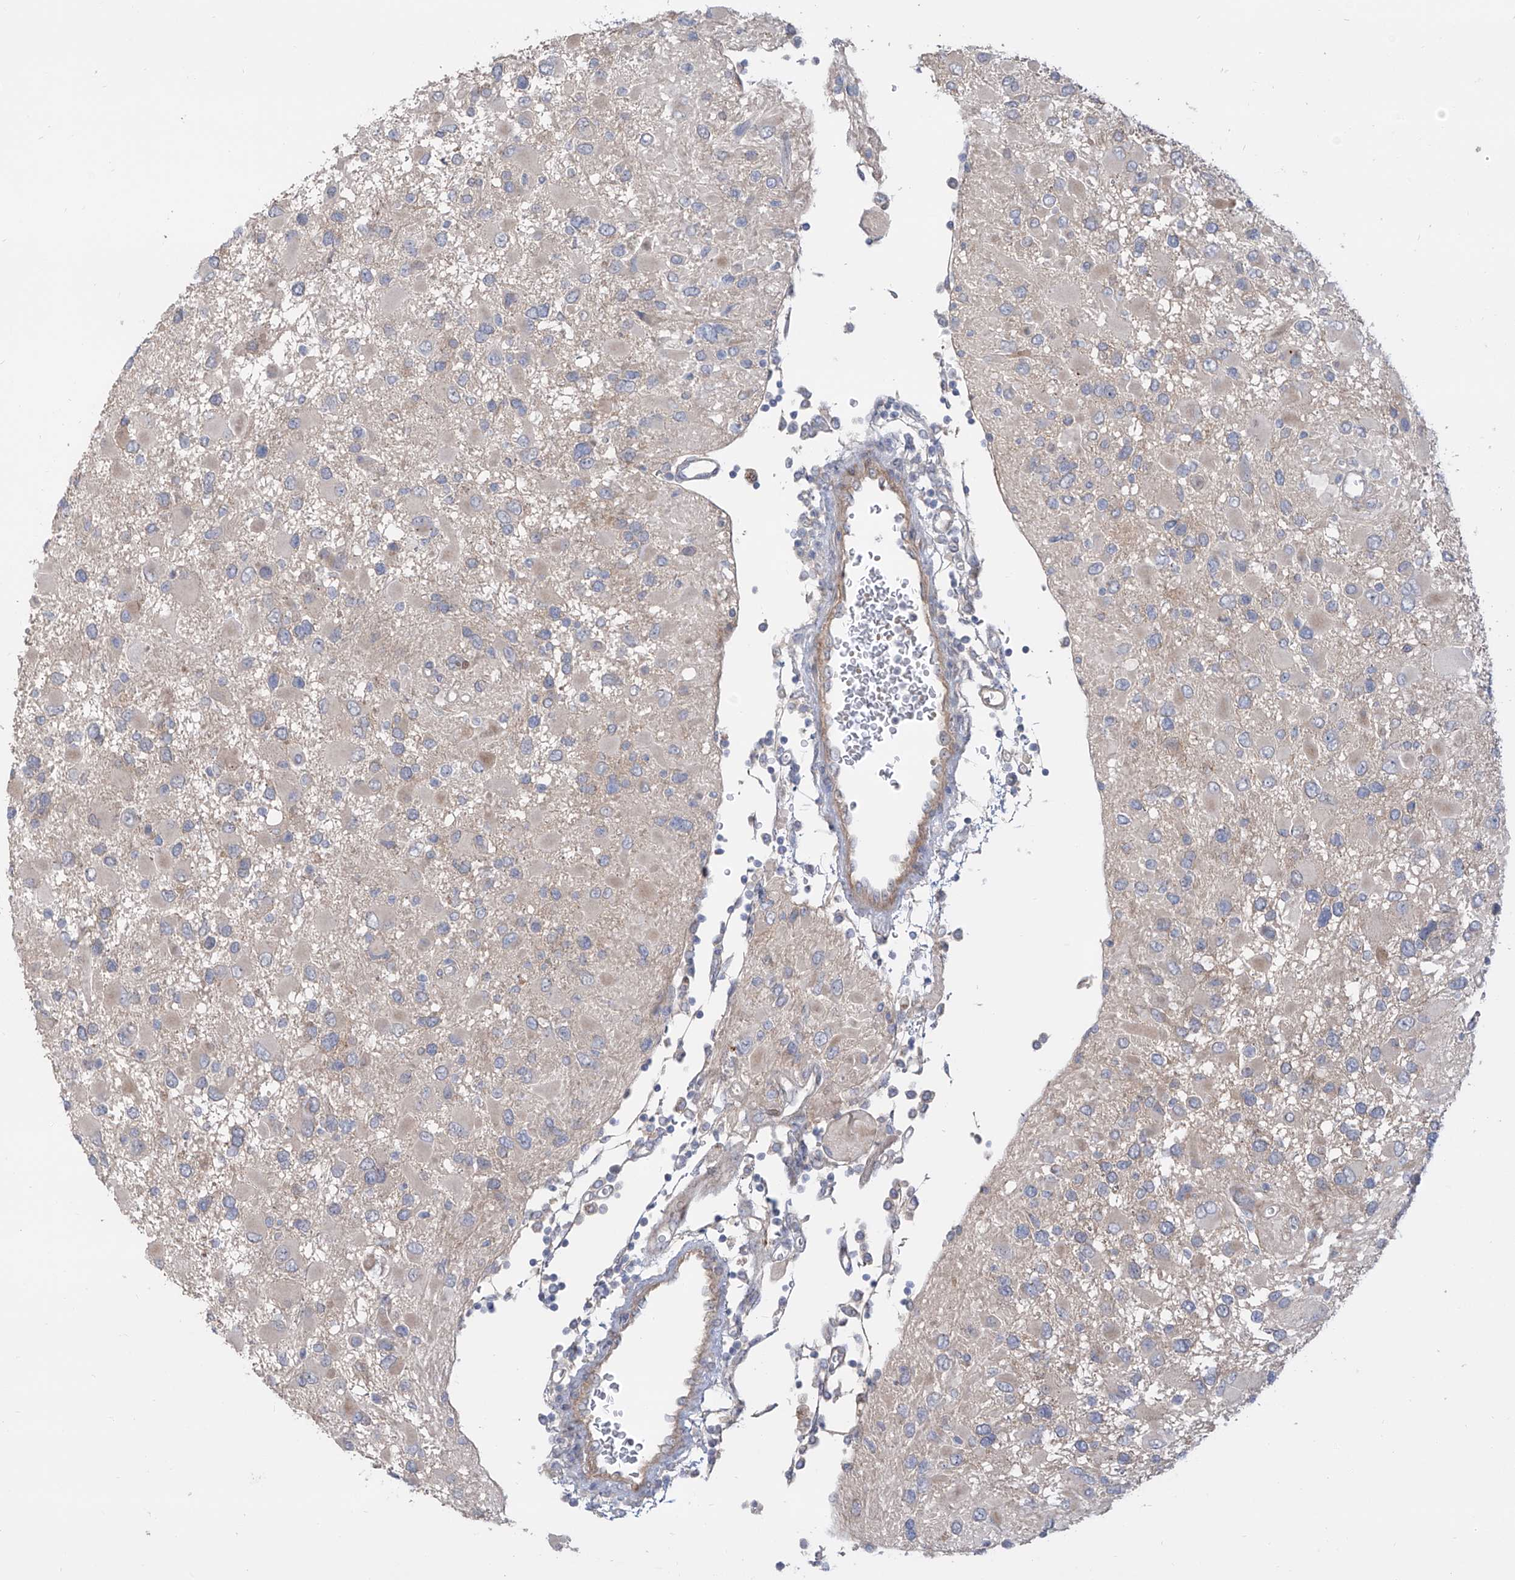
{"staining": {"intensity": "negative", "quantity": "none", "location": "none"}, "tissue": "glioma", "cell_type": "Tumor cells", "image_type": "cancer", "snomed": [{"axis": "morphology", "description": "Glioma, malignant, High grade"}, {"axis": "topography", "description": "Brain"}], "caption": "Tumor cells show no significant staining in high-grade glioma (malignant).", "gene": "LRRC1", "patient": {"sex": "male", "age": 53}}